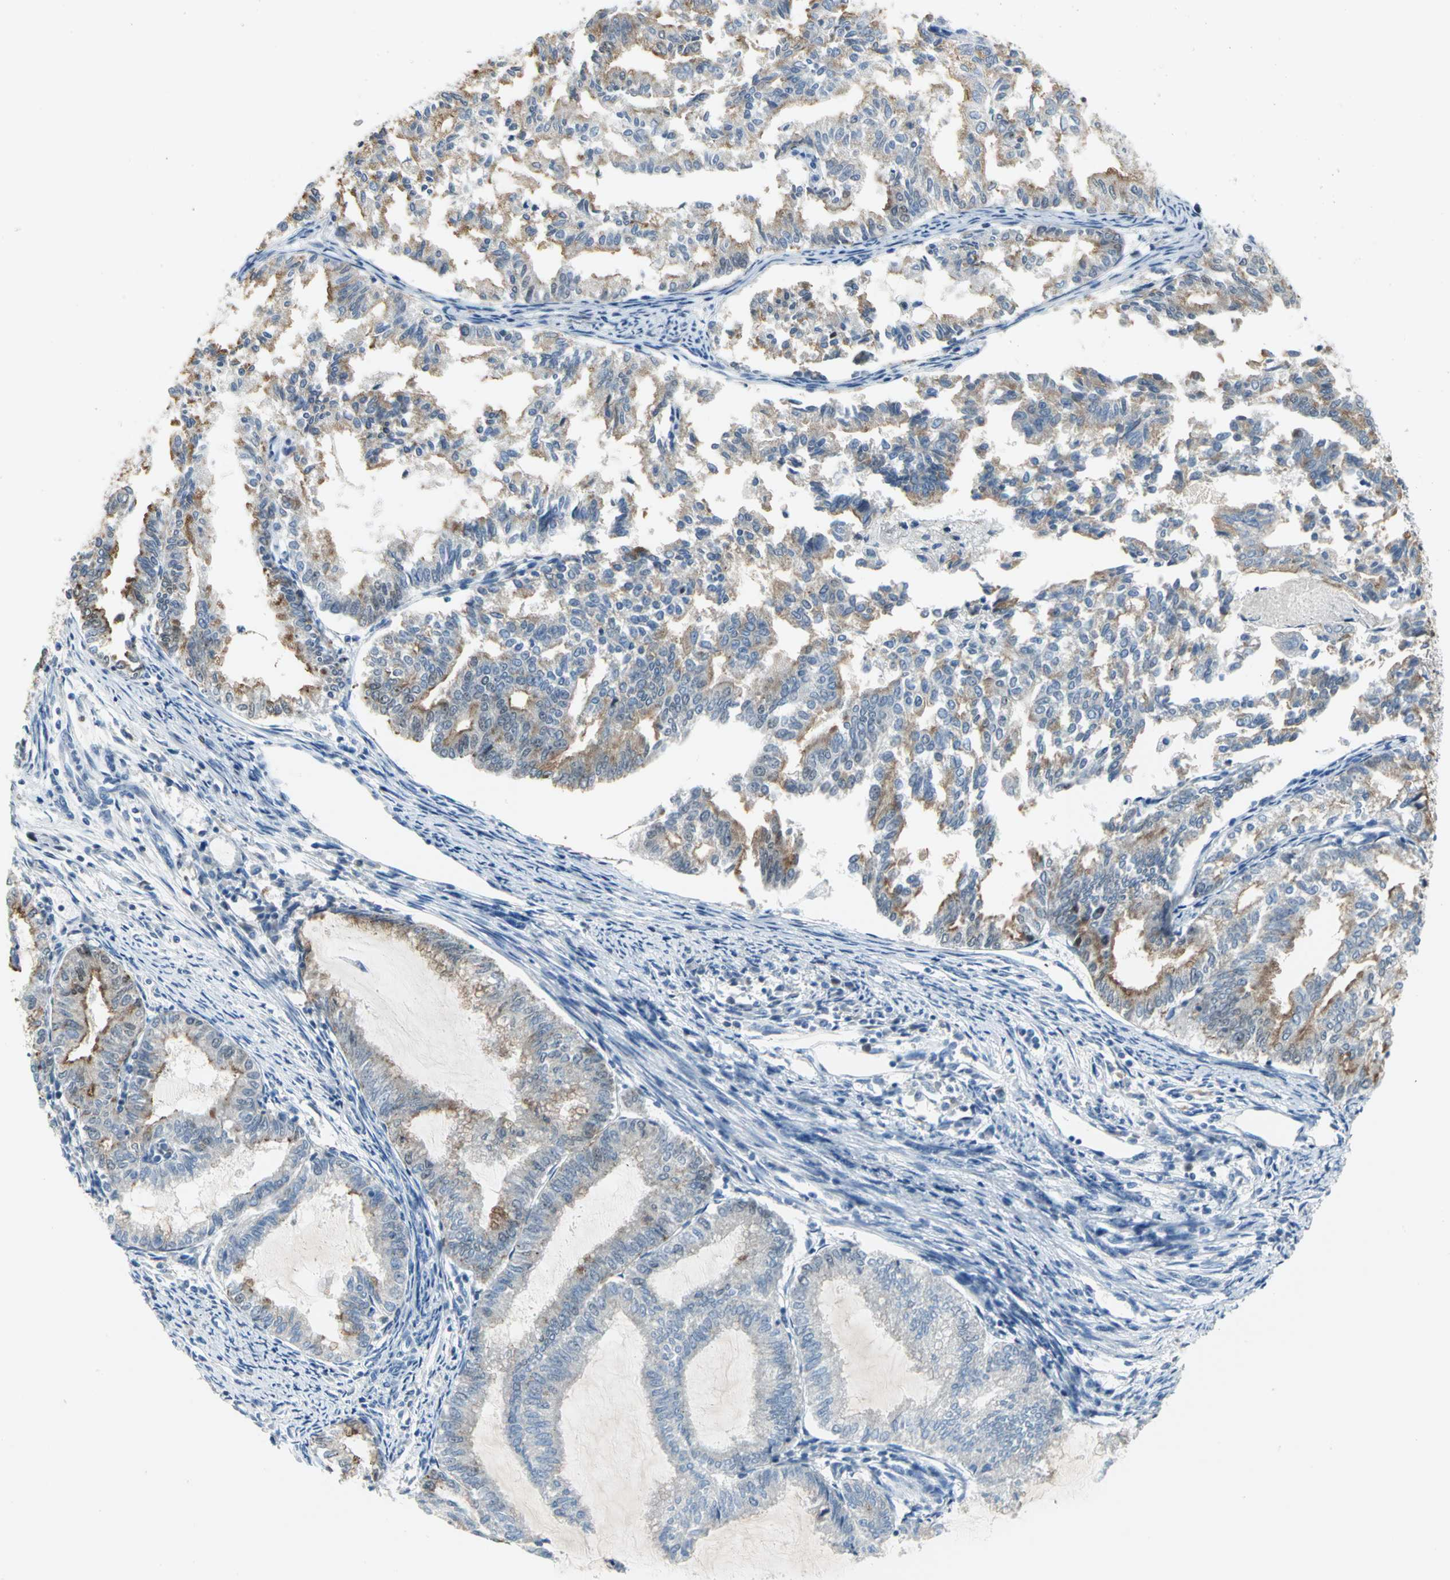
{"staining": {"intensity": "moderate", "quantity": ">75%", "location": "cytoplasmic/membranous,nuclear"}, "tissue": "endometrial cancer", "cell_type": "Tumor cells", "image_type": "cancer", "snomed": [{"axis": "morphology", "description": "Adenocarcinoma, NOS"}, {"axis": "topography", "description": "Endometrium"}], "caption": "Moderate cytoplasmic/membranous and nuclear positivity is present in about >75% of tumor cells in endometrial cancer. Using DAB (brown) and hematoxylin (blue) stains, captured at high magnification using brightfield microscopy.", "gene": "MCM4", "patient": {"sex": "female", "age": 79}}